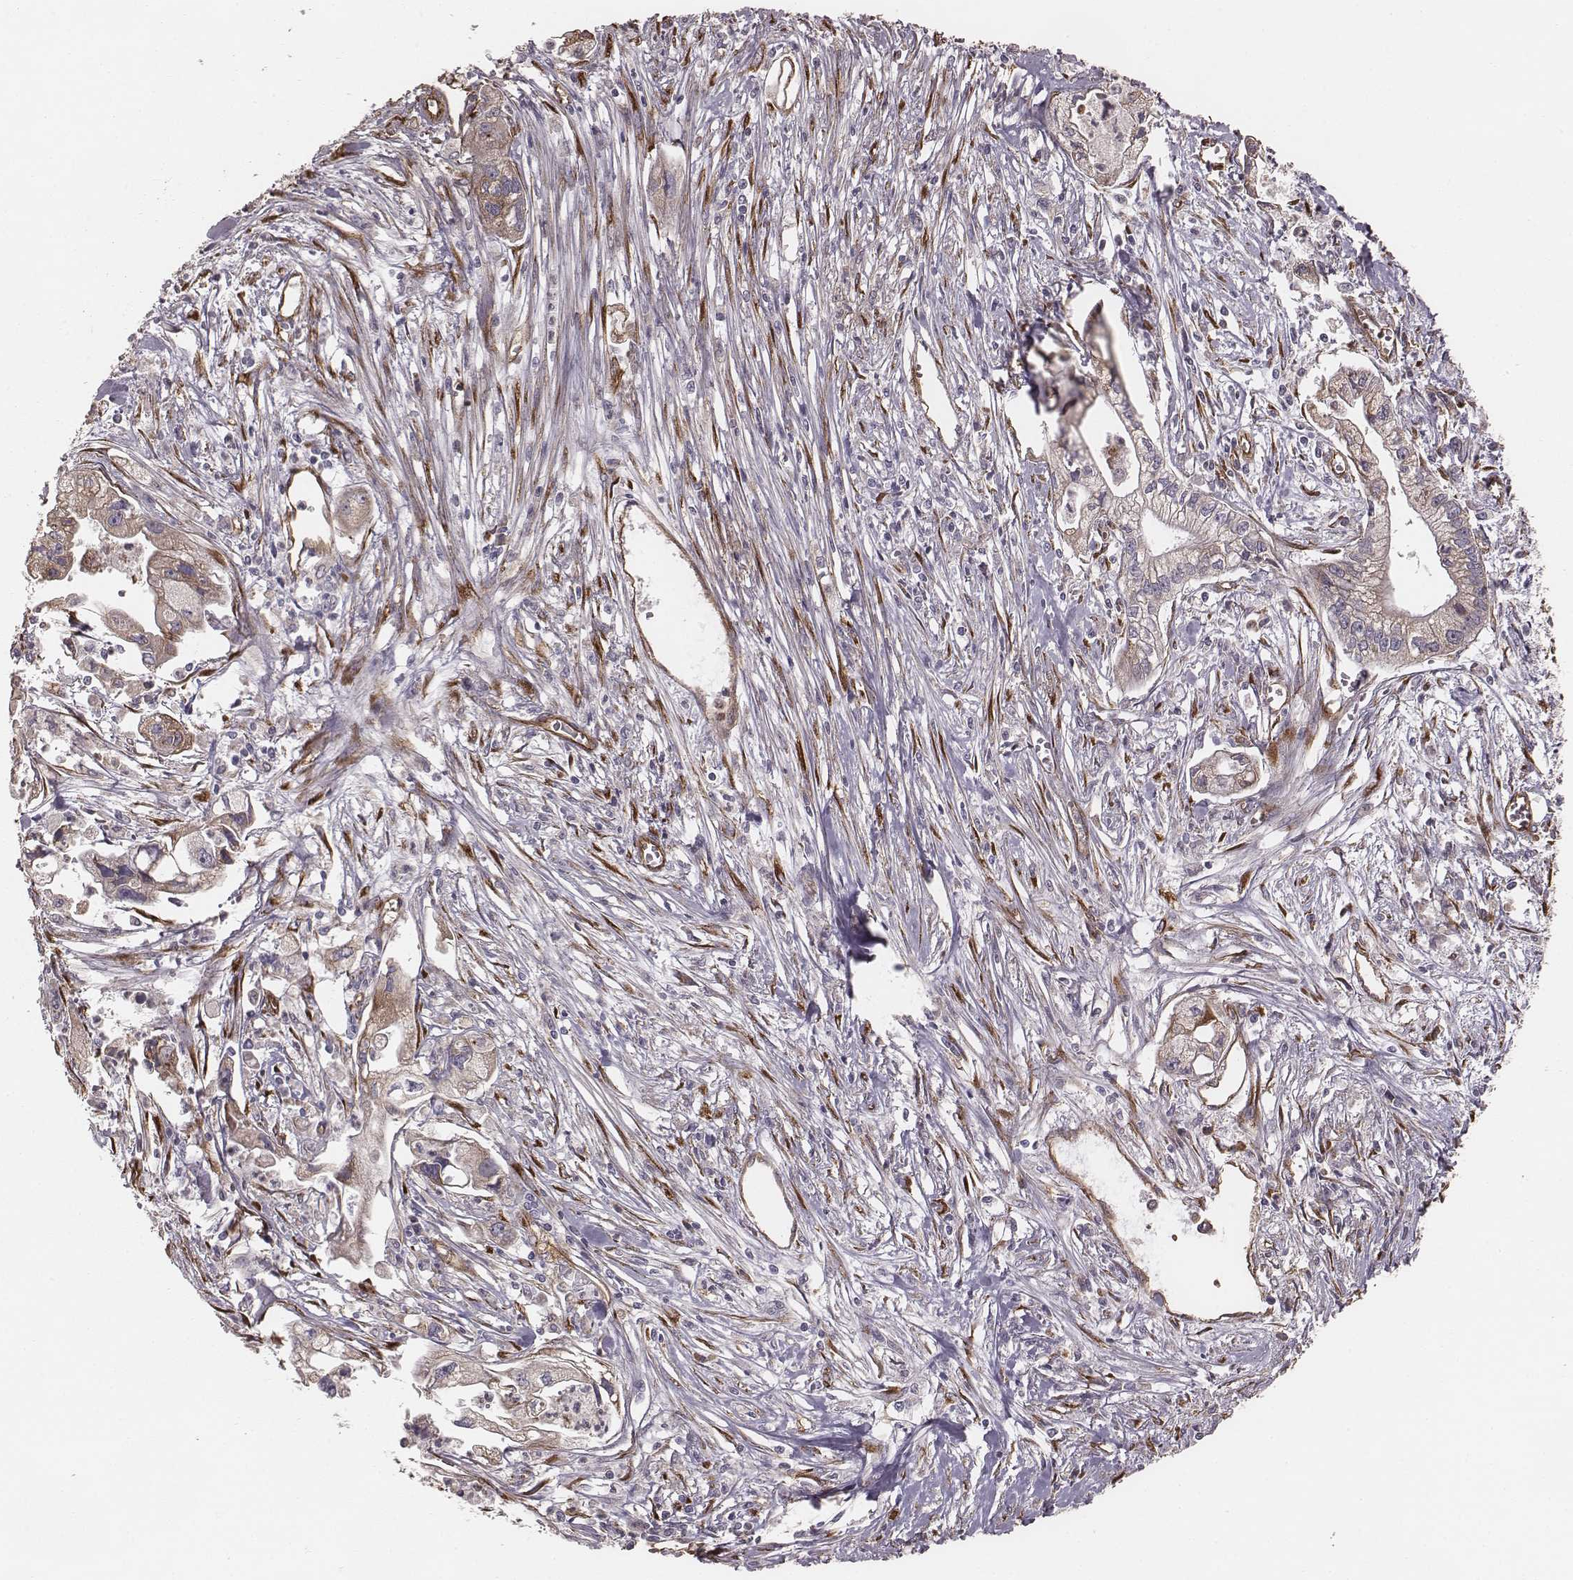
{"staining": {"intensity": "weak", "quantity": "25%-75%", "location": "cytoplasmic/membranous"}, "tissue": "pancreatic cancer", "cell_type": "Tumor cells", "image_type": "cancer", "snomed": [{"axis": "morphology", "description": "Adenocarcinoma, NOS"}, {"axis": "topography", "description": "Pancreas"}], "caption": "Human pancreatic adenocarcinoma stained with a brown dye displays weak cytoplasmic/membranous positive expression in approximately 25%-75% of tumor cells.", "gene": "PALMD", "patient": {"sex": "male", "age": 70}}